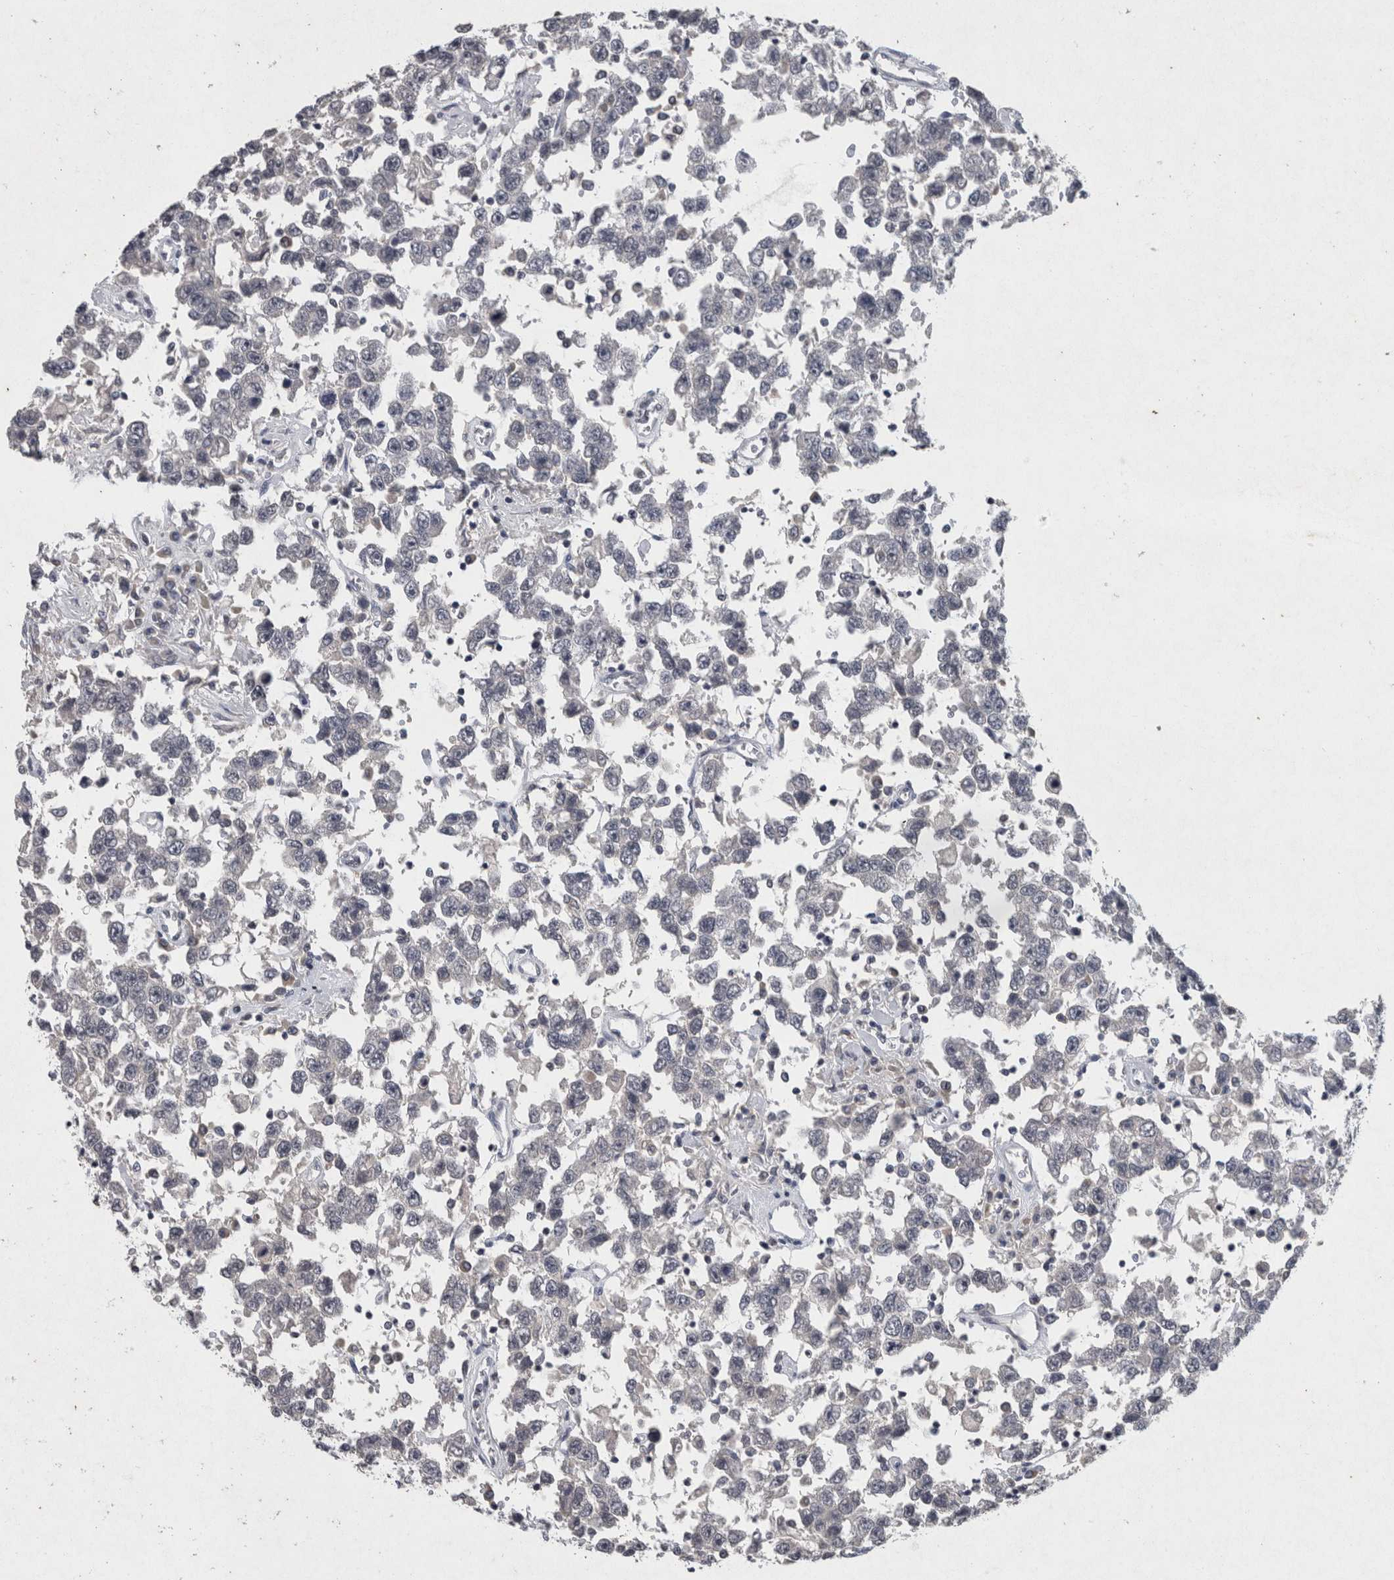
{"staining": {"intensity": "negative", "quantity": "none", "location": "none"}, "tissue": "testis cancer", "cell_type": "Tumor cells", "image_type": "cancer", "snomed": [{"axis": "morphology", "description": "Seminoma, NOS"}, {"axis": "topography", "description": "Testis"}], "caption": "A high-resolution micrograph shows immunohistochemistry (IHC) staining of testis seminoma, which reveals no significant positivity in tumor cells.", "gene": "WNT7A", "patient": {"sex": "male", "age": 41}}